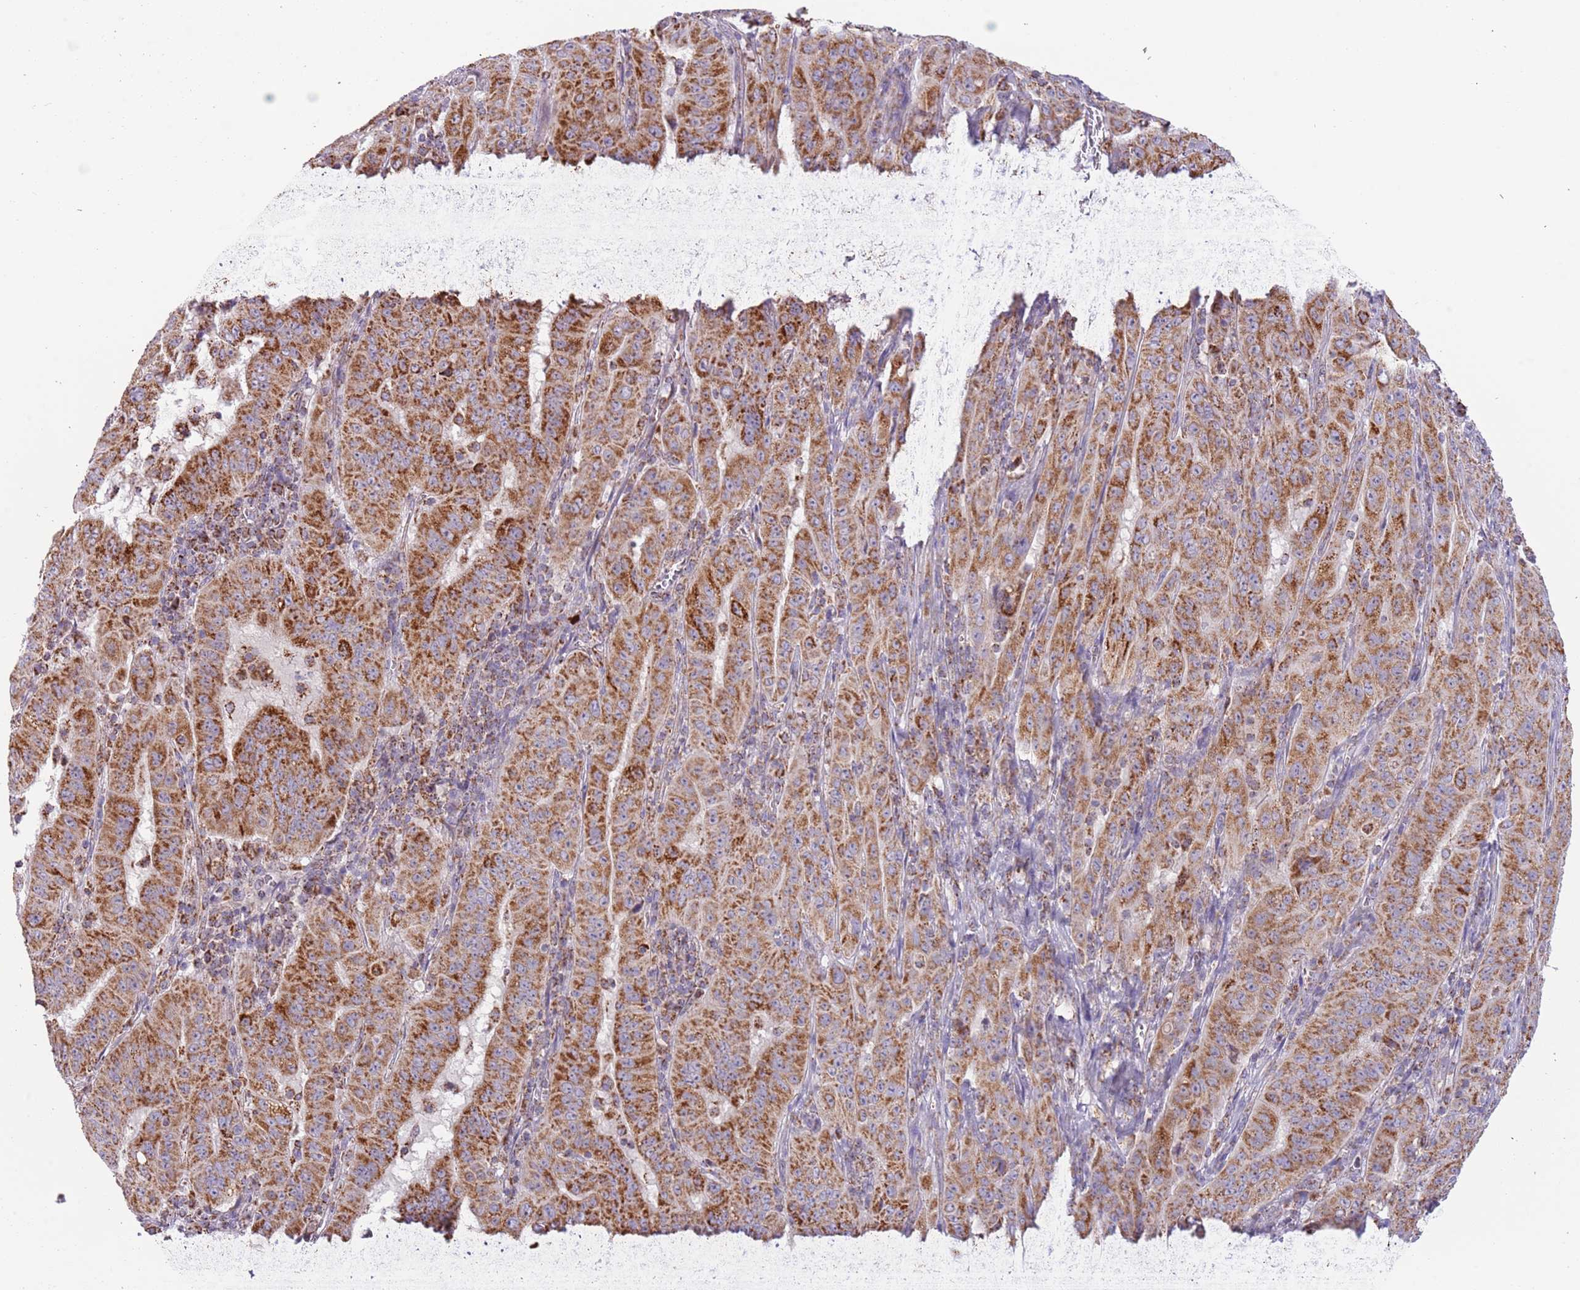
{"staining": {"intensity": "strong", "quantity": ">75%", "location": "cytoplasmic/membranous"}, "tissue": "pancreatic cancer", "cell_type": "Tumor cells", "image_type": "cancer", "snomed": [{"axis": "morphology", "description": "Adenocarcinoma, NOS"}, {"axis": "topography", "description": "Pancreas"}], "caption": "Protein expression analysis of human pancreatic adenocarcinoma reveals strong cytoplasmic/membranous positivity in approximately >75% of tumor cells.", "gene": "LHX6", "patient": {"sex": "male", "age": 63}}